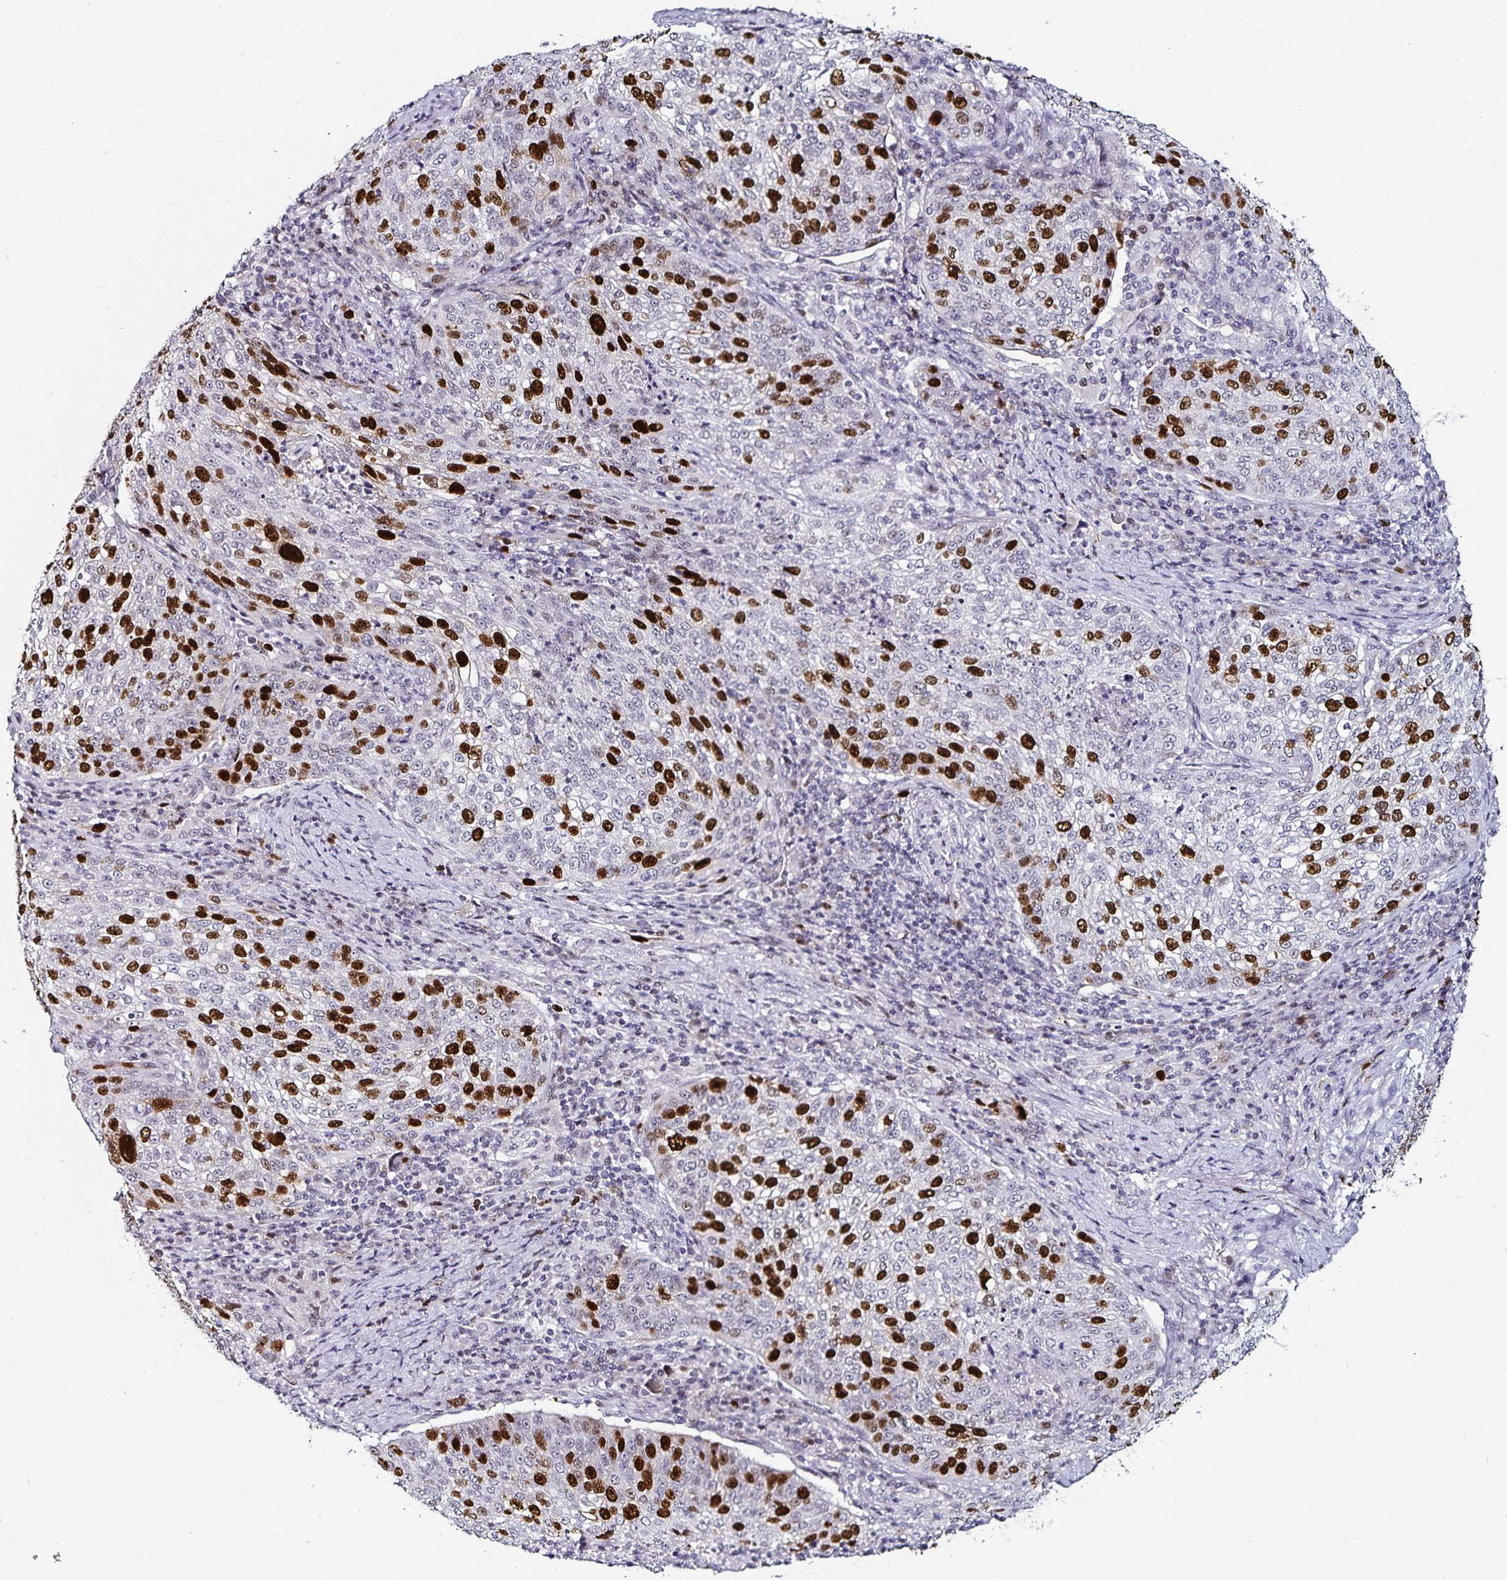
{"staining": {"intensity": "strong", "quantity": "25%-75%", "location": "nuclear"}, "tissue": "lung cancer", "cell_type": "Tumor cells", "image_type": "cancer", "snomed": [{"axis": "morphology", "description": "Squamous cell carcinoma, NOS"}, {"axis": "topography", "description": "Lung"}], "caption": "IHC staining of lung cancer, which reveals high levels of strong nuclear staining in approximately 25%-75% of tumor cells indicating strong nuclear protein staining. The staining was performed using DAB (3,3'-diaminobenzidine) (brown) for protein detection and nuclei were counterstained in hematoxylin (blue).", "gene": "ANLN", "patient": {"sex": "male", "age": 63}}